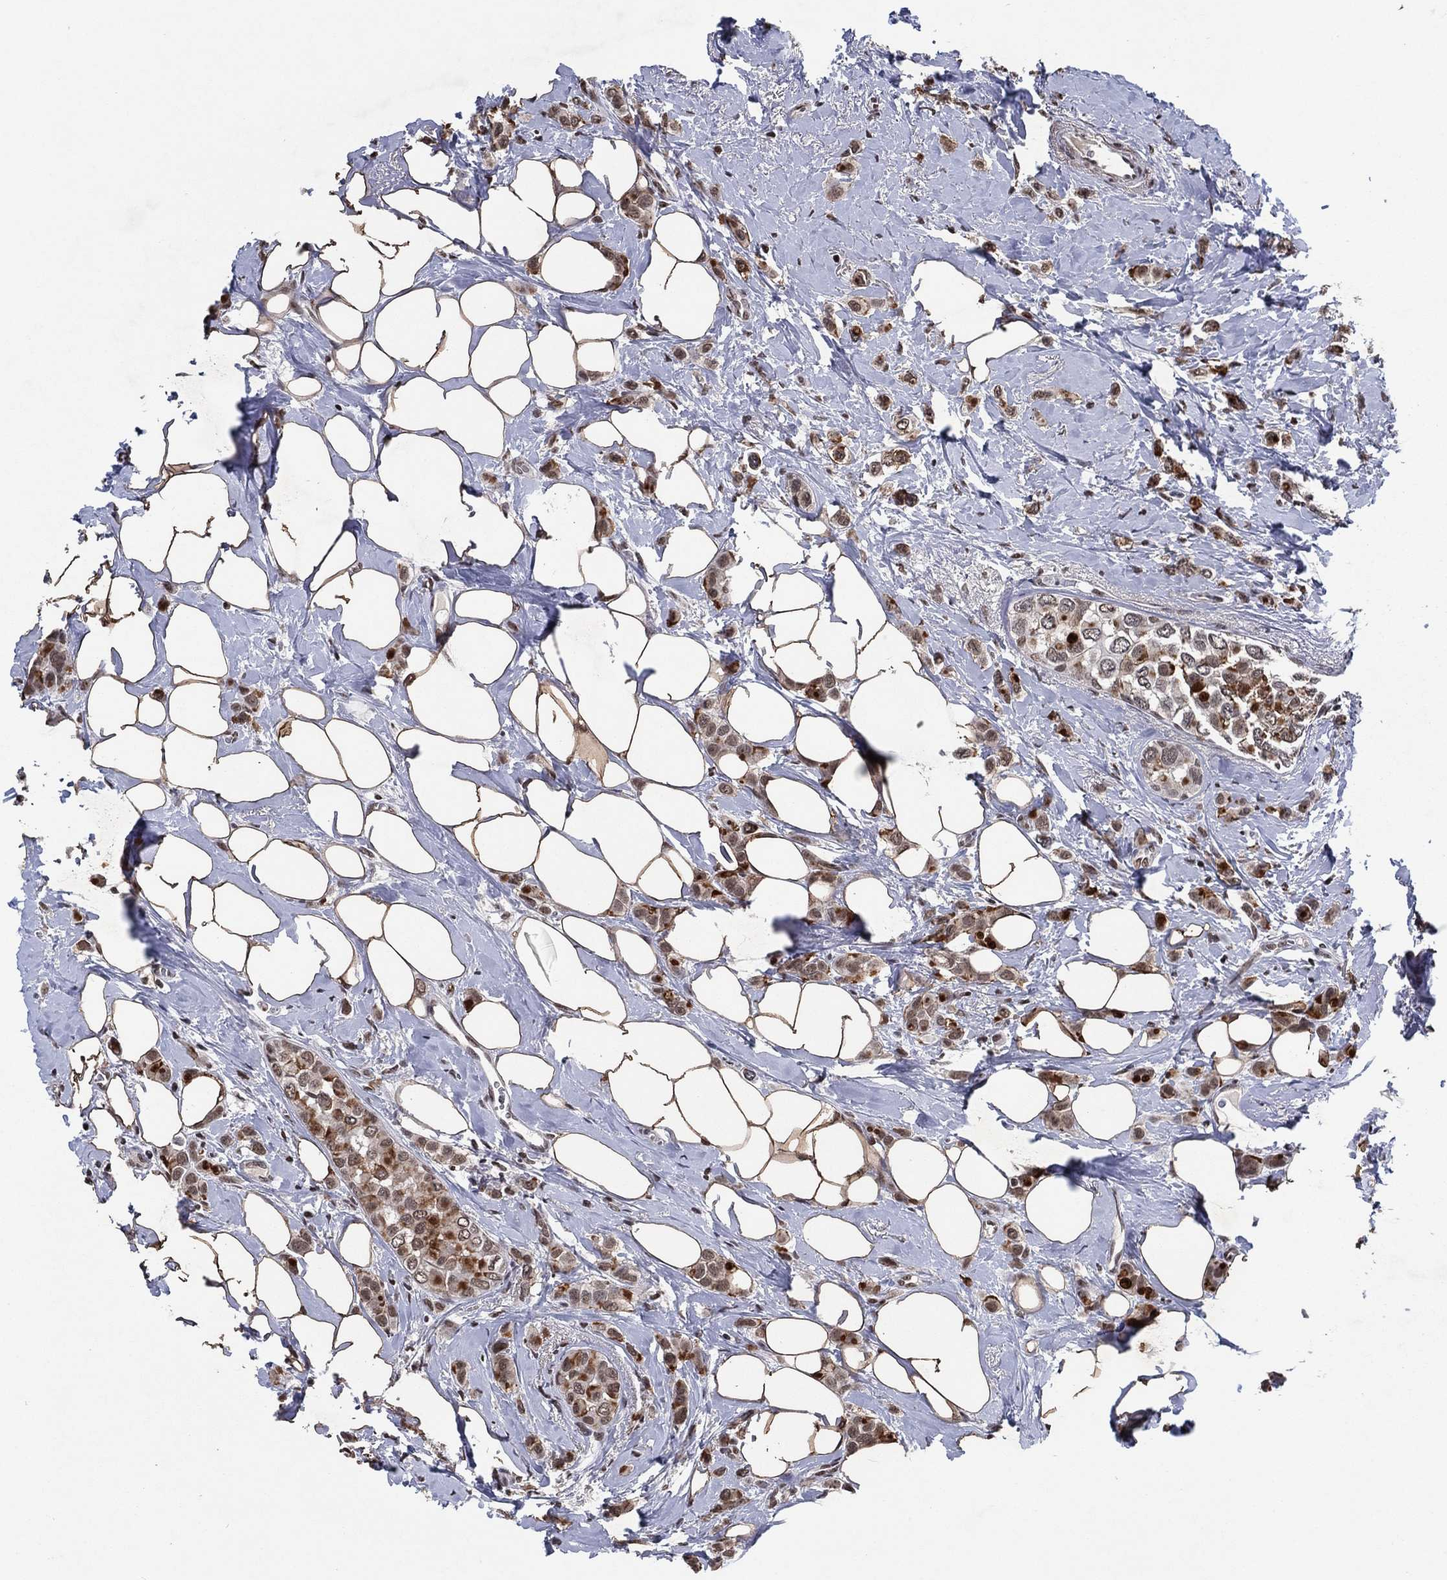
{"staining": {"intensity": "moderate", "quantity": "25%-75%", "location": "cytoplasmic/membranous,nuclear"}, "tissue": "breast cancer", "cell_type": "Tumor cells", "image_type": "cancer", "snomed": [{"axis": "morphology", "description": "Lobular carcinoma"}, {"axis": "topography", "description": "Breast"}], "caption": "IHC of breast cancer reveals medium levels of moderate cytoplasmic/membranous and nuclear expression in about 25%-75% of tumor cells. (DAB (3,3'-diaminobenzidine) = brown stain, brightfield microscopy at high magnification).", "gene": "ZBTB42", "patient": {"sex": "female", "age": 66}}